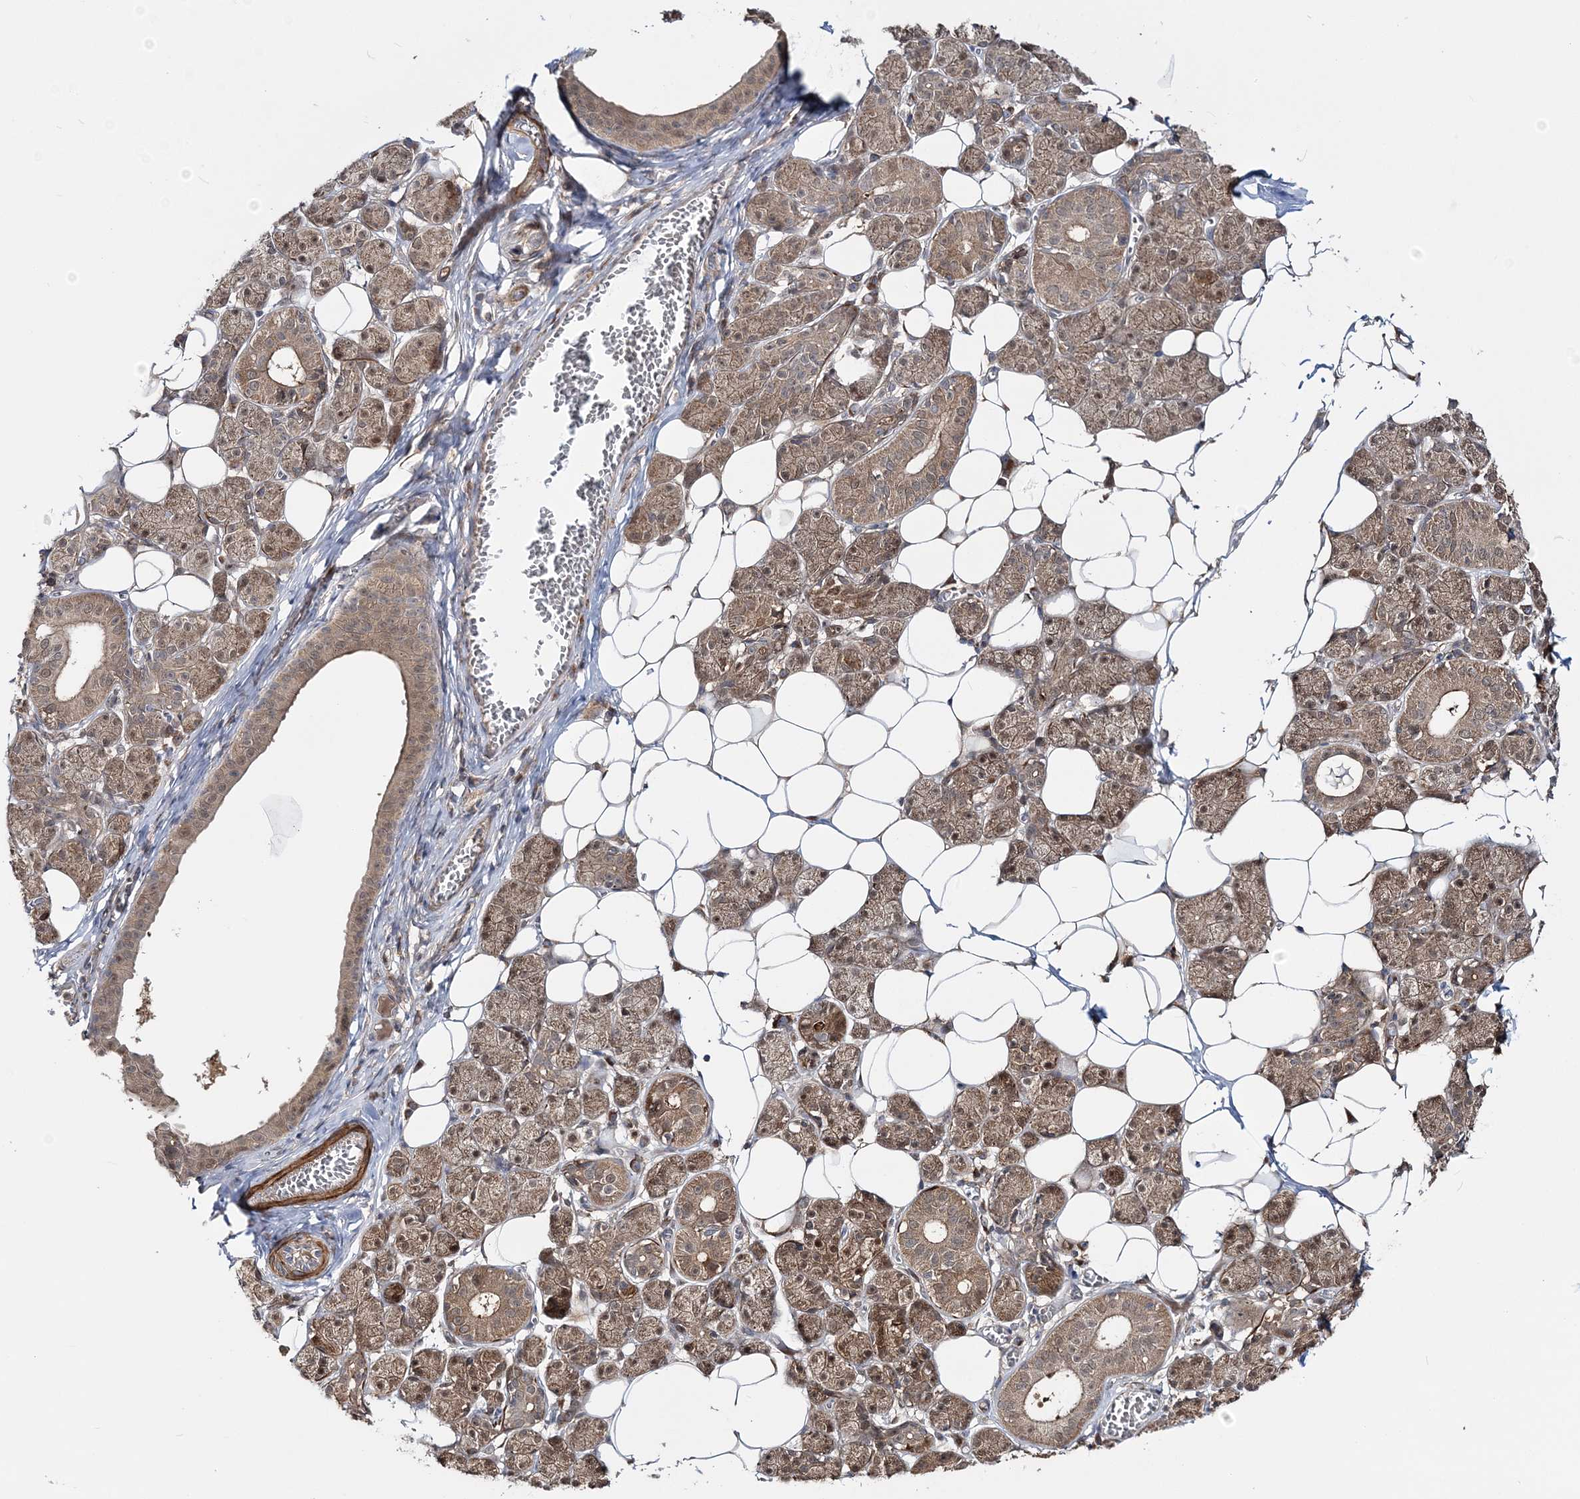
{"staining": {"intensity": "moderate", "quantity": ">75%", "location": "cytoplasmic/membranous,nuclear"}, "tissue": "salivary gland", "cell_type": "Glandular cells", "image_type": "normal", "snomed": [{"axis": "morphology", "description": "Normal tissue, NOS"}, {"axis": "topography", "description": "Salivary gland"}], "caption": "Immunohistochemistry image of unremarkable salivary gland: human salivary gland stained using immunohistochemistry (IHC) reveals medium levels of moderate protein expression localized specifically in the cytoplasmic/membranous,nuclear of glandular cells, appearing as a cytoplasmic/membranous,nuclear brown color.", "gene": "MOCS2", "patient": {"sex": "female", "age": 33}}